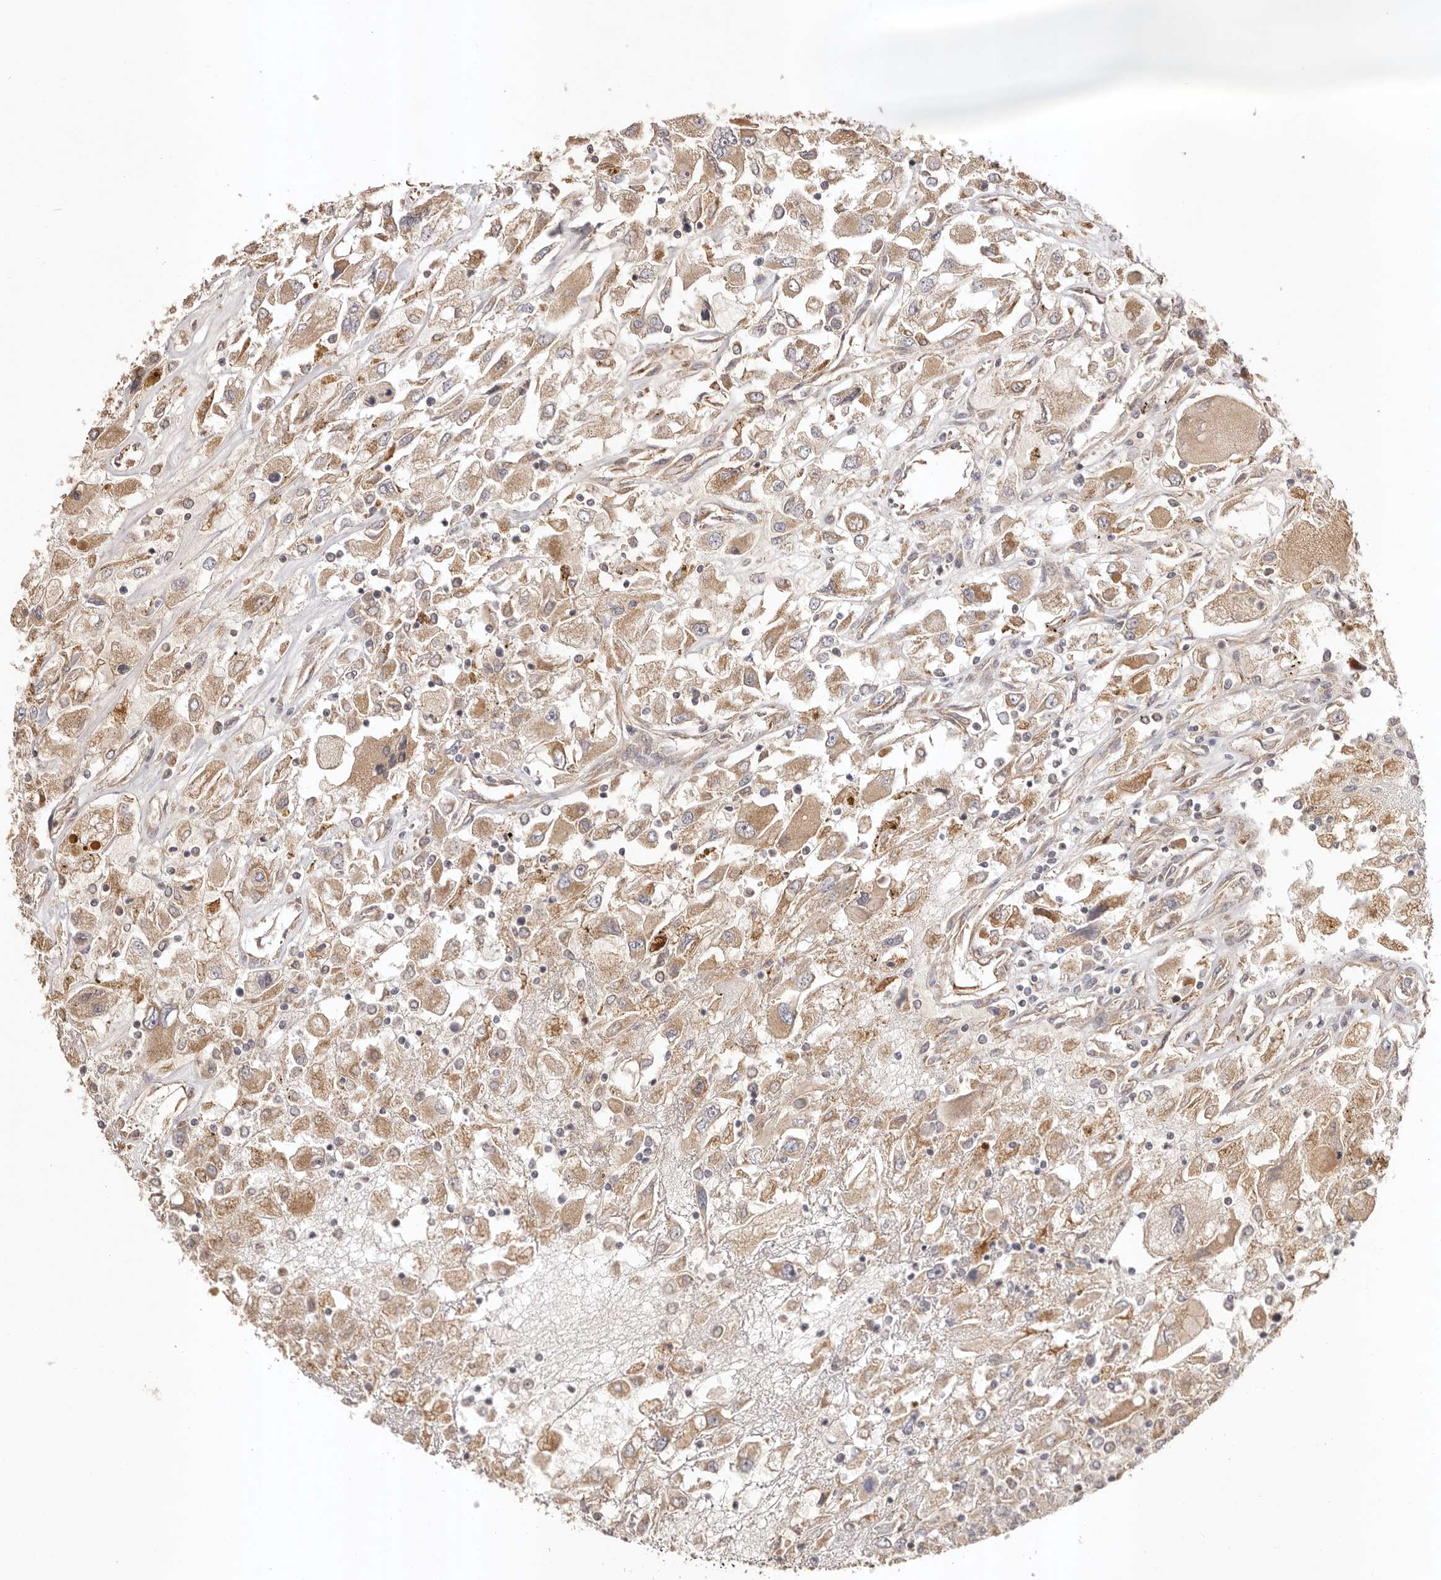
{"staining": {"intensity": "weak", "quantity": ">75%", "location": "cytoplasmic/membranous"}, "tissue": "renal cancer", "cell_type": "Tumor cells", "image_type": "cancer", "snomed": [{"axis": "morphology", "description": "Adenocarcinoma, NOS"}, {"axis": "topography", "description": "Kidney"}], "caption": "Protein expression analysis of renal cancer (adenocarcinoma) reveals weak cytoplasmic/membranous staining in about >75% of tumor cells.", "gene": "UBR2", "patient": {"sex": "female", "age": 52}}